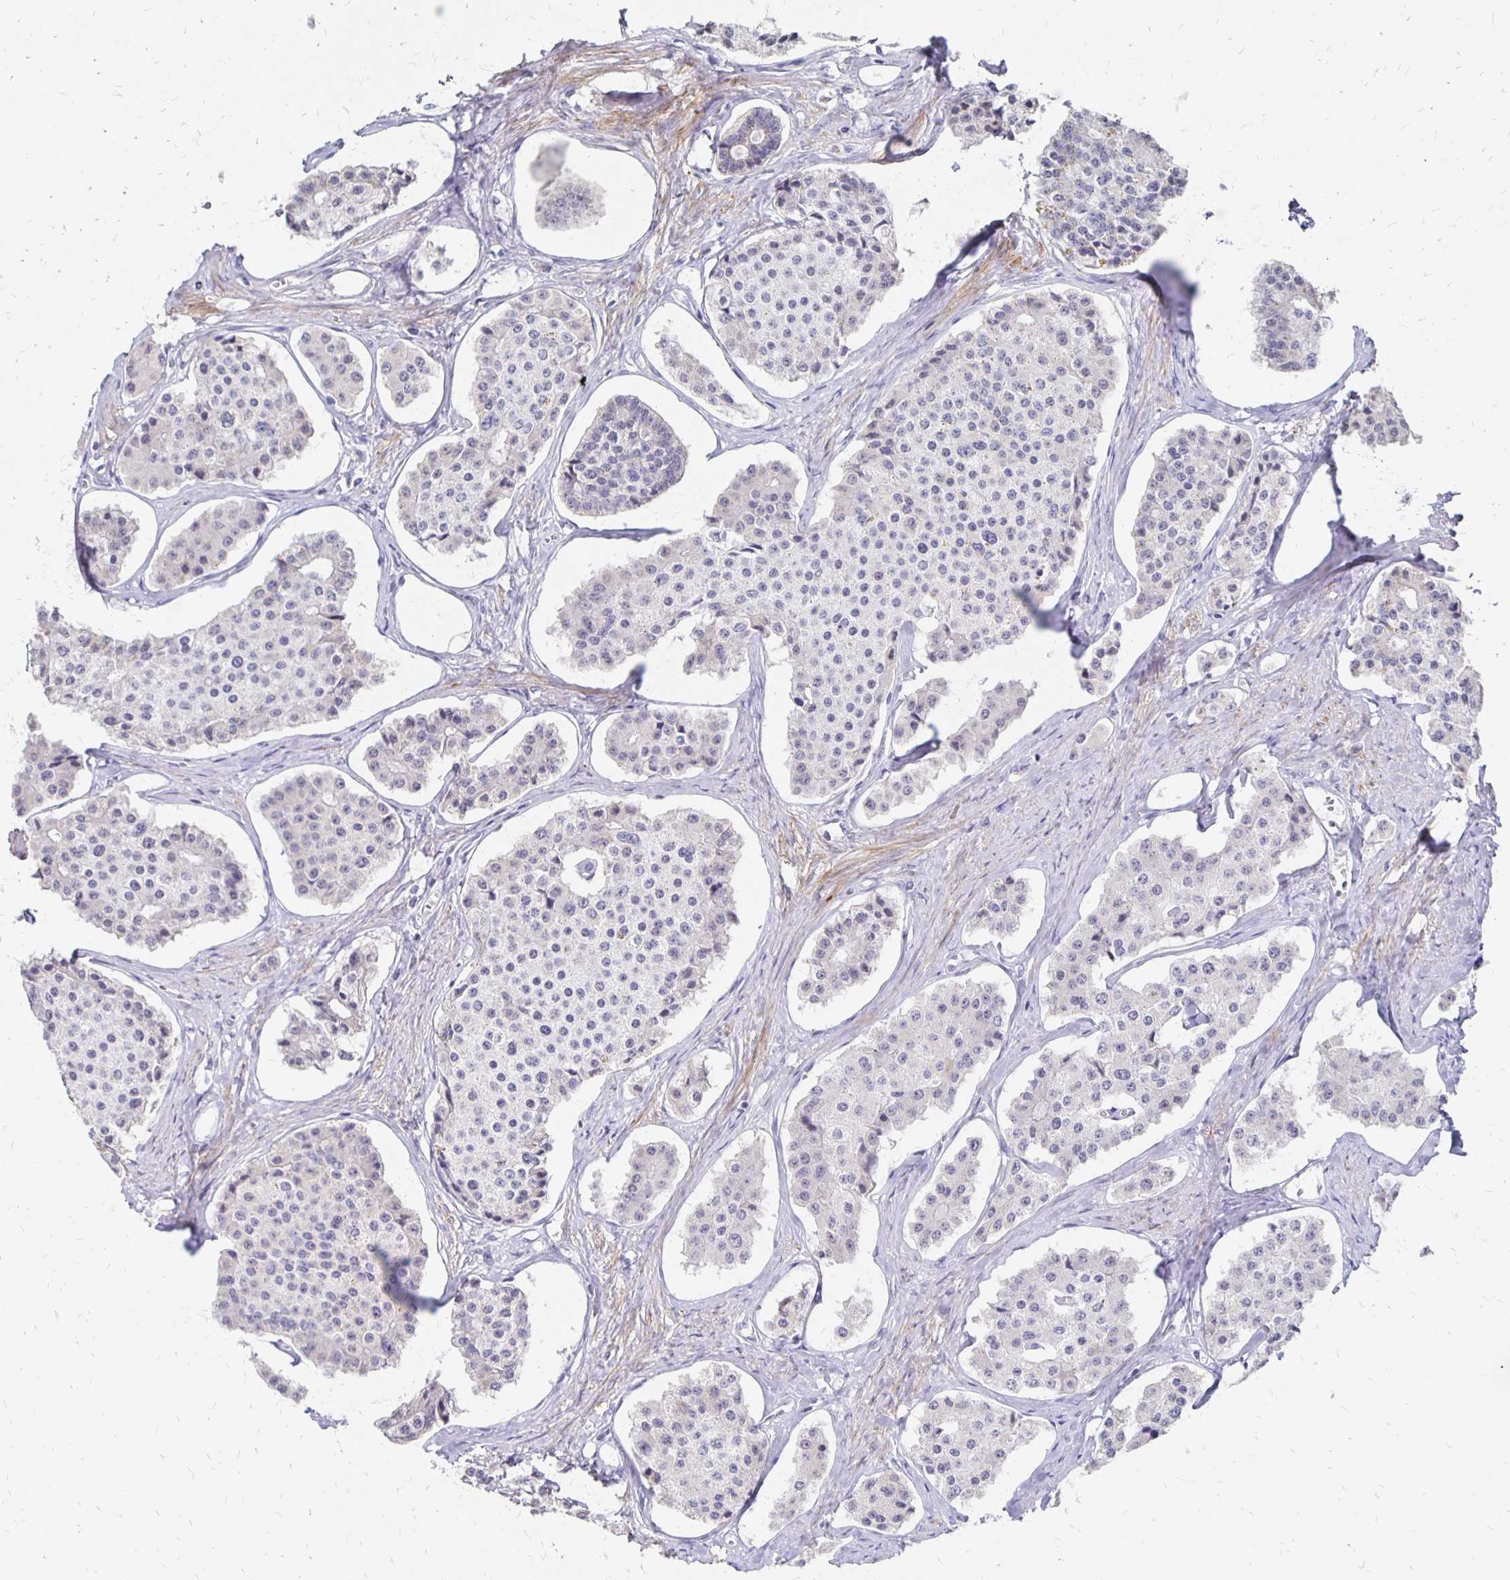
{"staining": {"intensity": "negative", "quantity": "none", "location": "none"}, "tissue": "carcinoid", "cell_type": "Tumor cells", "image_type": "cancer", "snomed": [{"axis": "morphology", "description": "Carcinoid, malignant, NOS"}, {"axis": "topography", "description": "Small intestine"}], "caption": "Immunohistochemistry (IHC) of carcinoid displays no staining in tumor cells.", "gene": "ATOSB", "patient": {"sex": "female", "age": 65}}